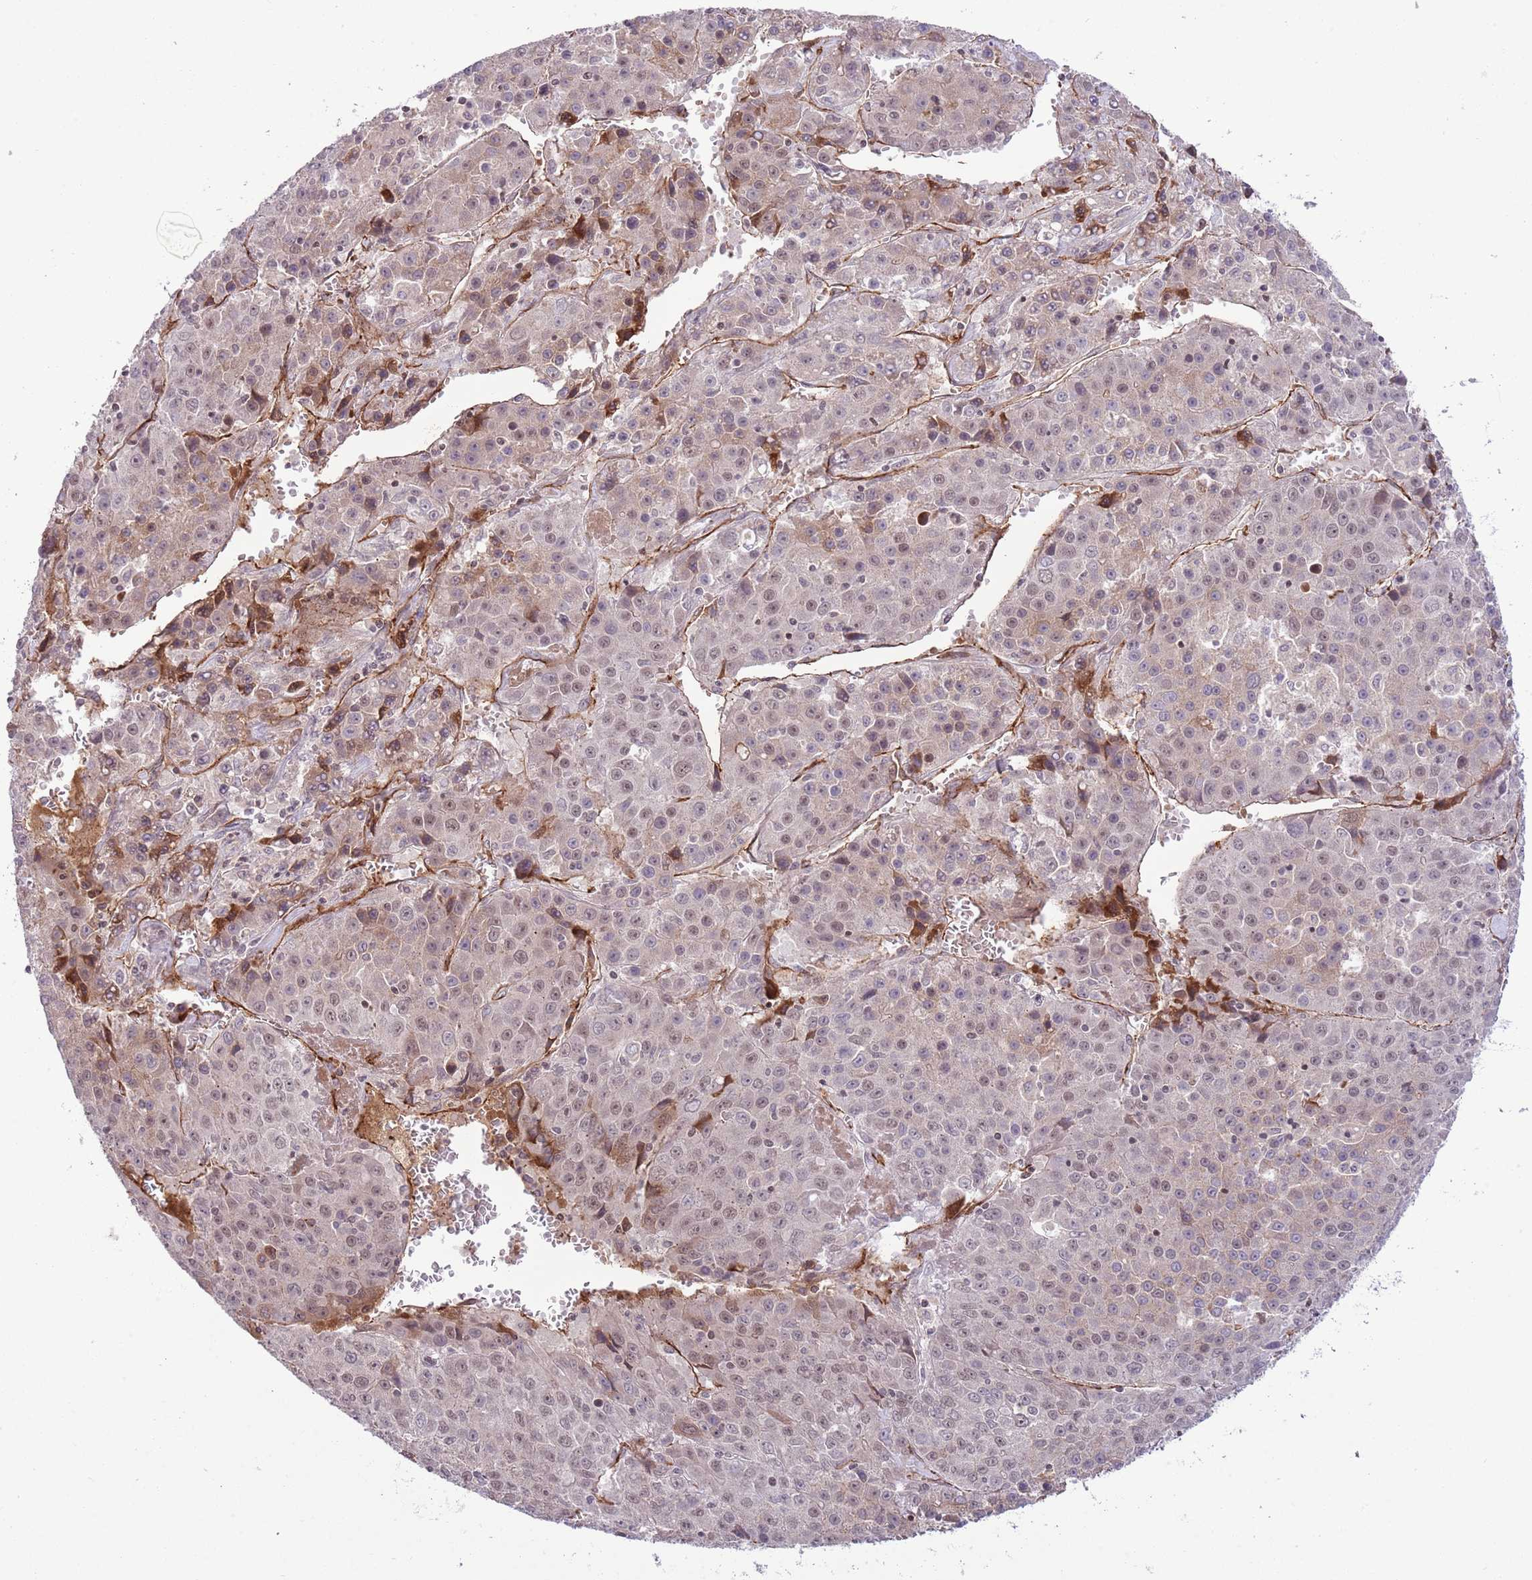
{"staining": {"intensity": "moderate", "quantity": "<25%", "location": "cytoplasmic/membranous,nuclear"}, "tissue": "liver cancer", "cell_type": "Tumor cells", "image_type": "cancer", "snomed": [{"axis": "morphology", "description": "Carcinoma, Hepatocellular, NOS"}, {"axis": "topography", "description": "Liver"}], "caption": "Protein staining of liver cancer tissue demonstrates moderate cytoplasmic/membranous and nuclear expression in about <25% of tumor cells.", "gene": "DPP10", "patient": {"sex": "female", "age": 53}}